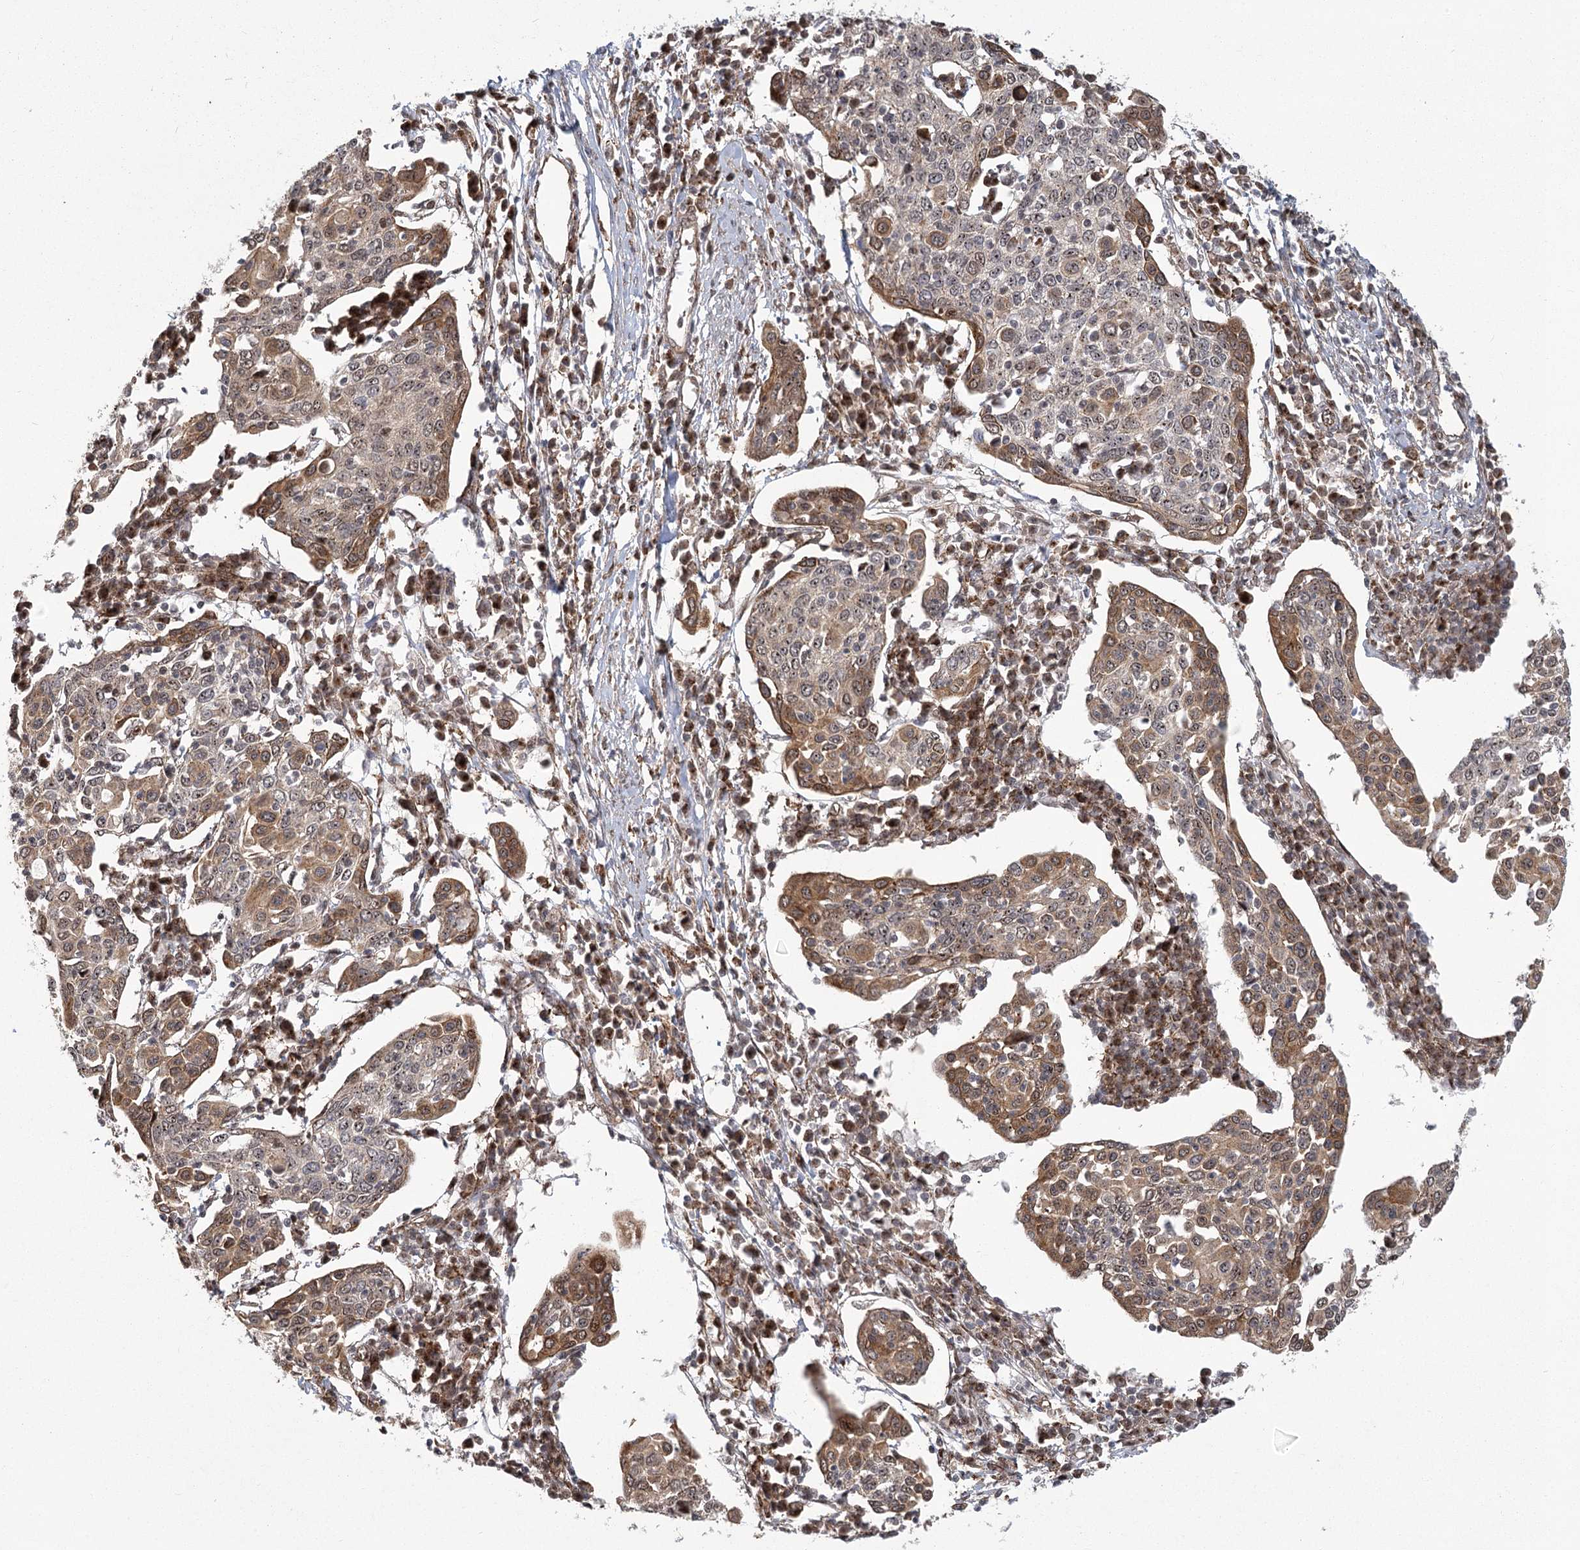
{"staining": {"intensity": "moderate", "quantity": "<25%", "location": "cytoplasmic/membranous"}, "tissue": "cervical cancer", "cell_type": "Tumor cells", "image_type": "cancer", "snomed": [{"axis": "morphology", "description": "Squamous cell carcinoma, NOS"}, {"axis": "topography", "description": "Cervix"}], "caption": "IHC (DAB) staining of human cervical squamous cell carcinoma shows moderate cytoplasmic/membranous protein positivity in about <25% of tumor cells.", "gene": "PARM1", "patient": {"sex": "female", "age": 40}}